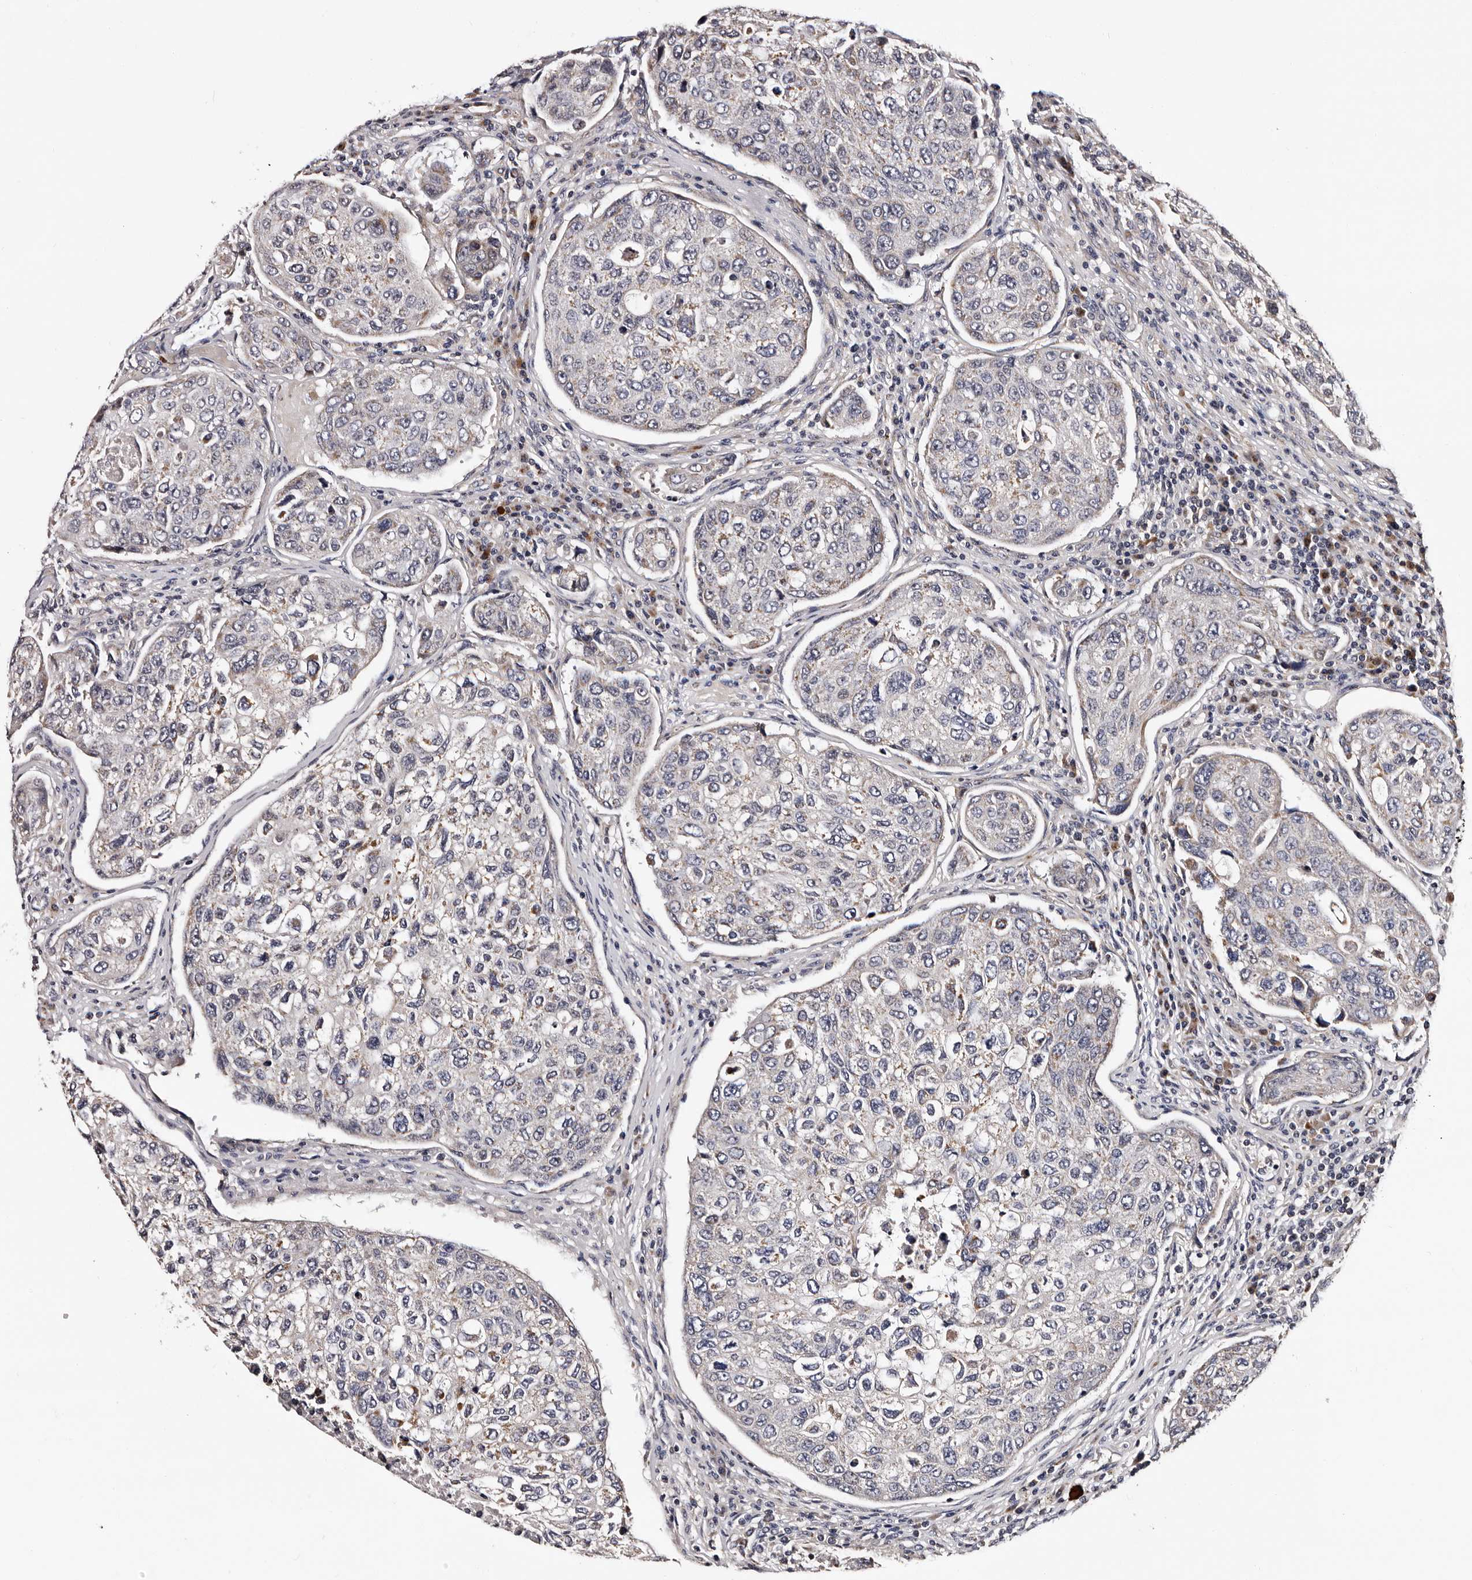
{"staining": {"intensity": "weak", "quantity": "<25%", "location": "cytoplasmic/membranous"}, "tissue": "urothelial cancer", "cell_type": "Tumor cells", "image_type": "cancer", "snomed": [{"axis": "morphology", "description": "Urothelial carcinoma, High grade"}, {"axis": "topography", "description": "Lymph node"}, {"axis": "topography", "description": "Urinary bladder"}], "caption": "Protein analysis of urothelial cancer reveals no significant staining in tumor cells.", "gene": "TAF4B", "patient": {"sex": "male", "age": 51}}